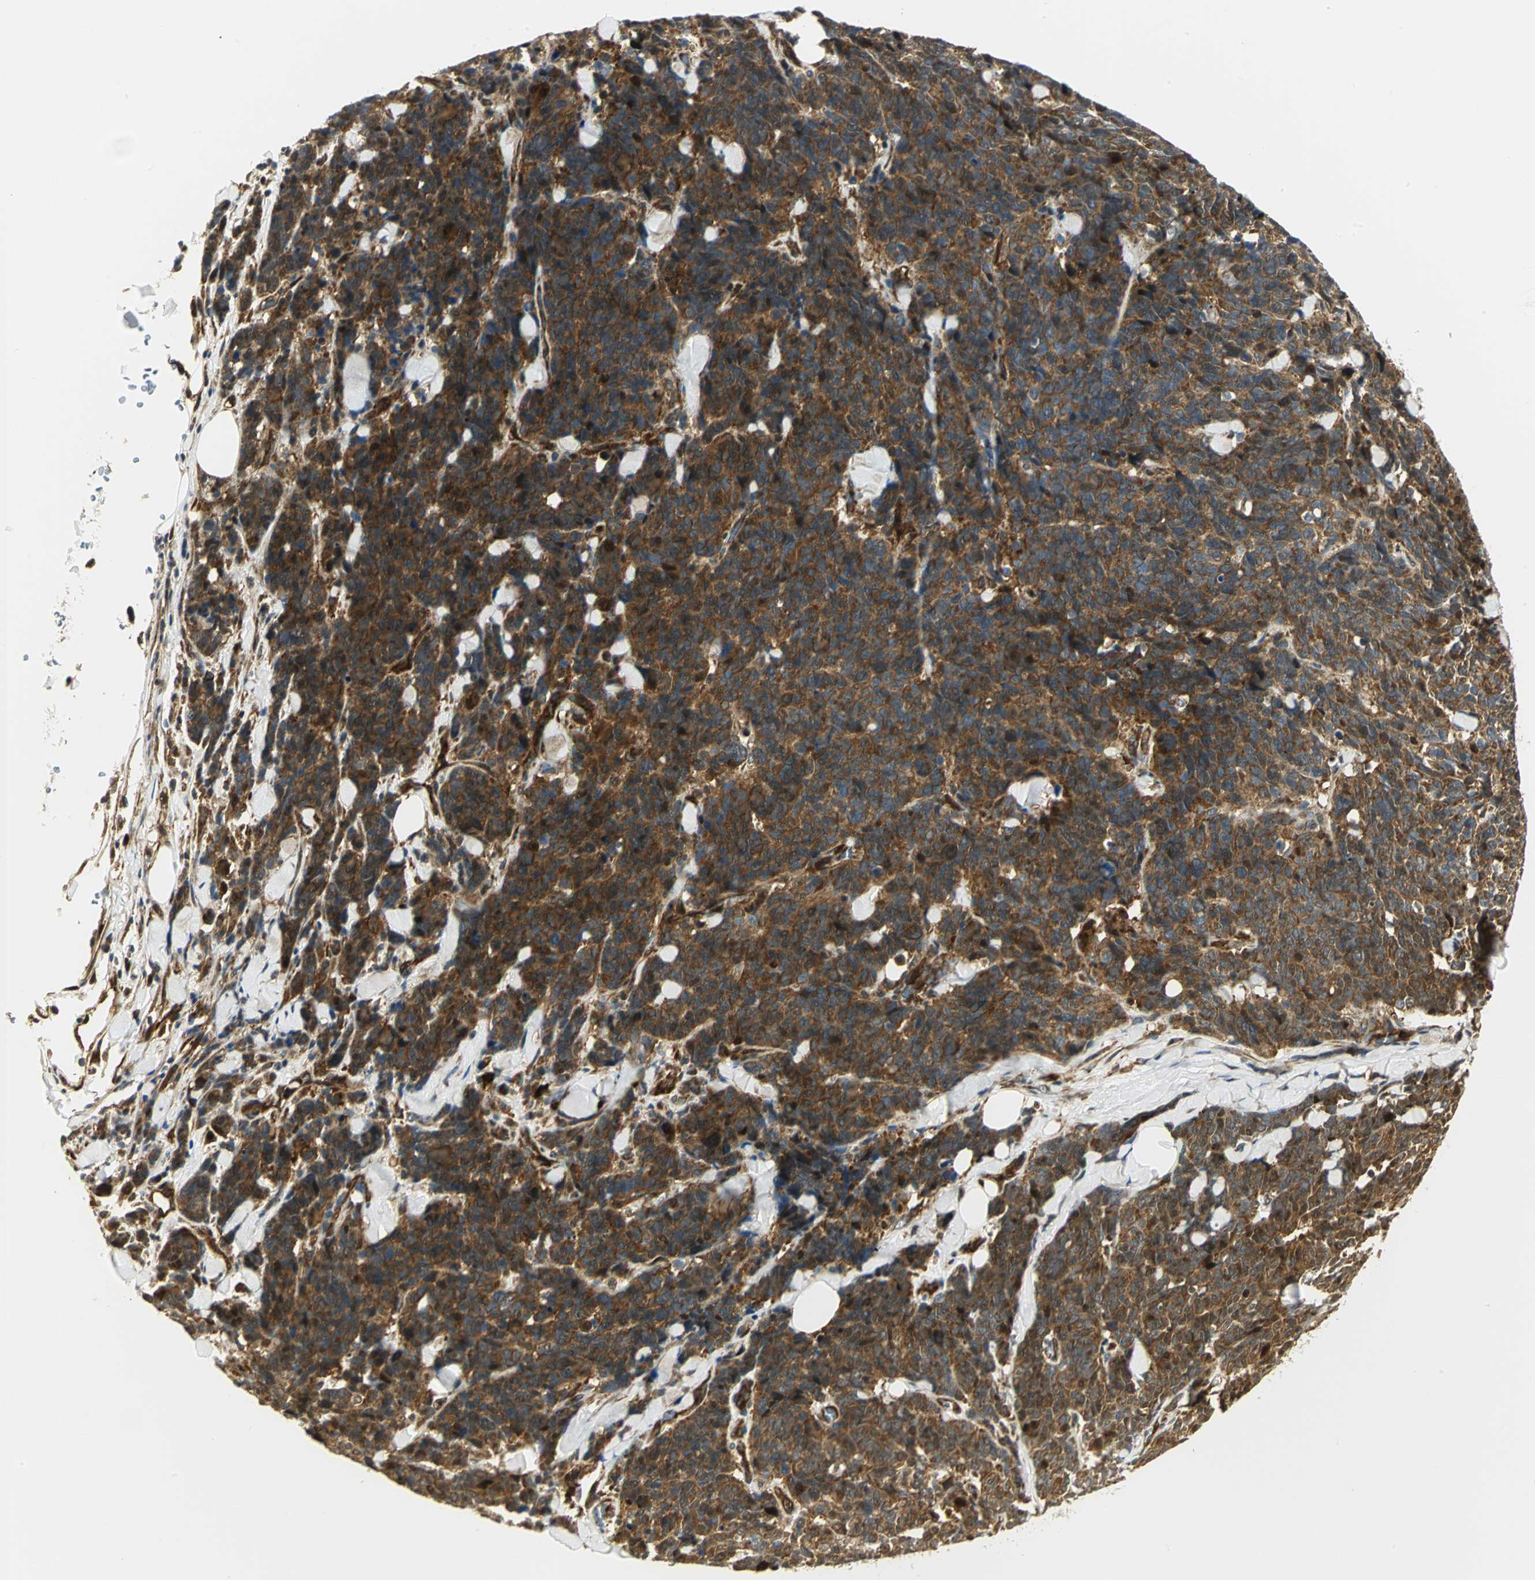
{"staining": {"intensity": "strong", "quantity": ">75%", "location": "cytoplasmic/membranous"}, "tissue": "lung cancer", "cell_type": "Tumor cells", "image_type": "cancer", "snomed": [{"axis": "morphology", "description": "Neoplasm, malignant, NOS"}, {"axis": "topography", "description": "Lung"}], "caption": "IHC of human lung cancer (malignant neoplasm) displays high levels of strong cytoplasmic/membranous staining in approximately >75% of tumor cells.", "gene": "EEA1", "patient": {"sex": "female", "age": 58}}